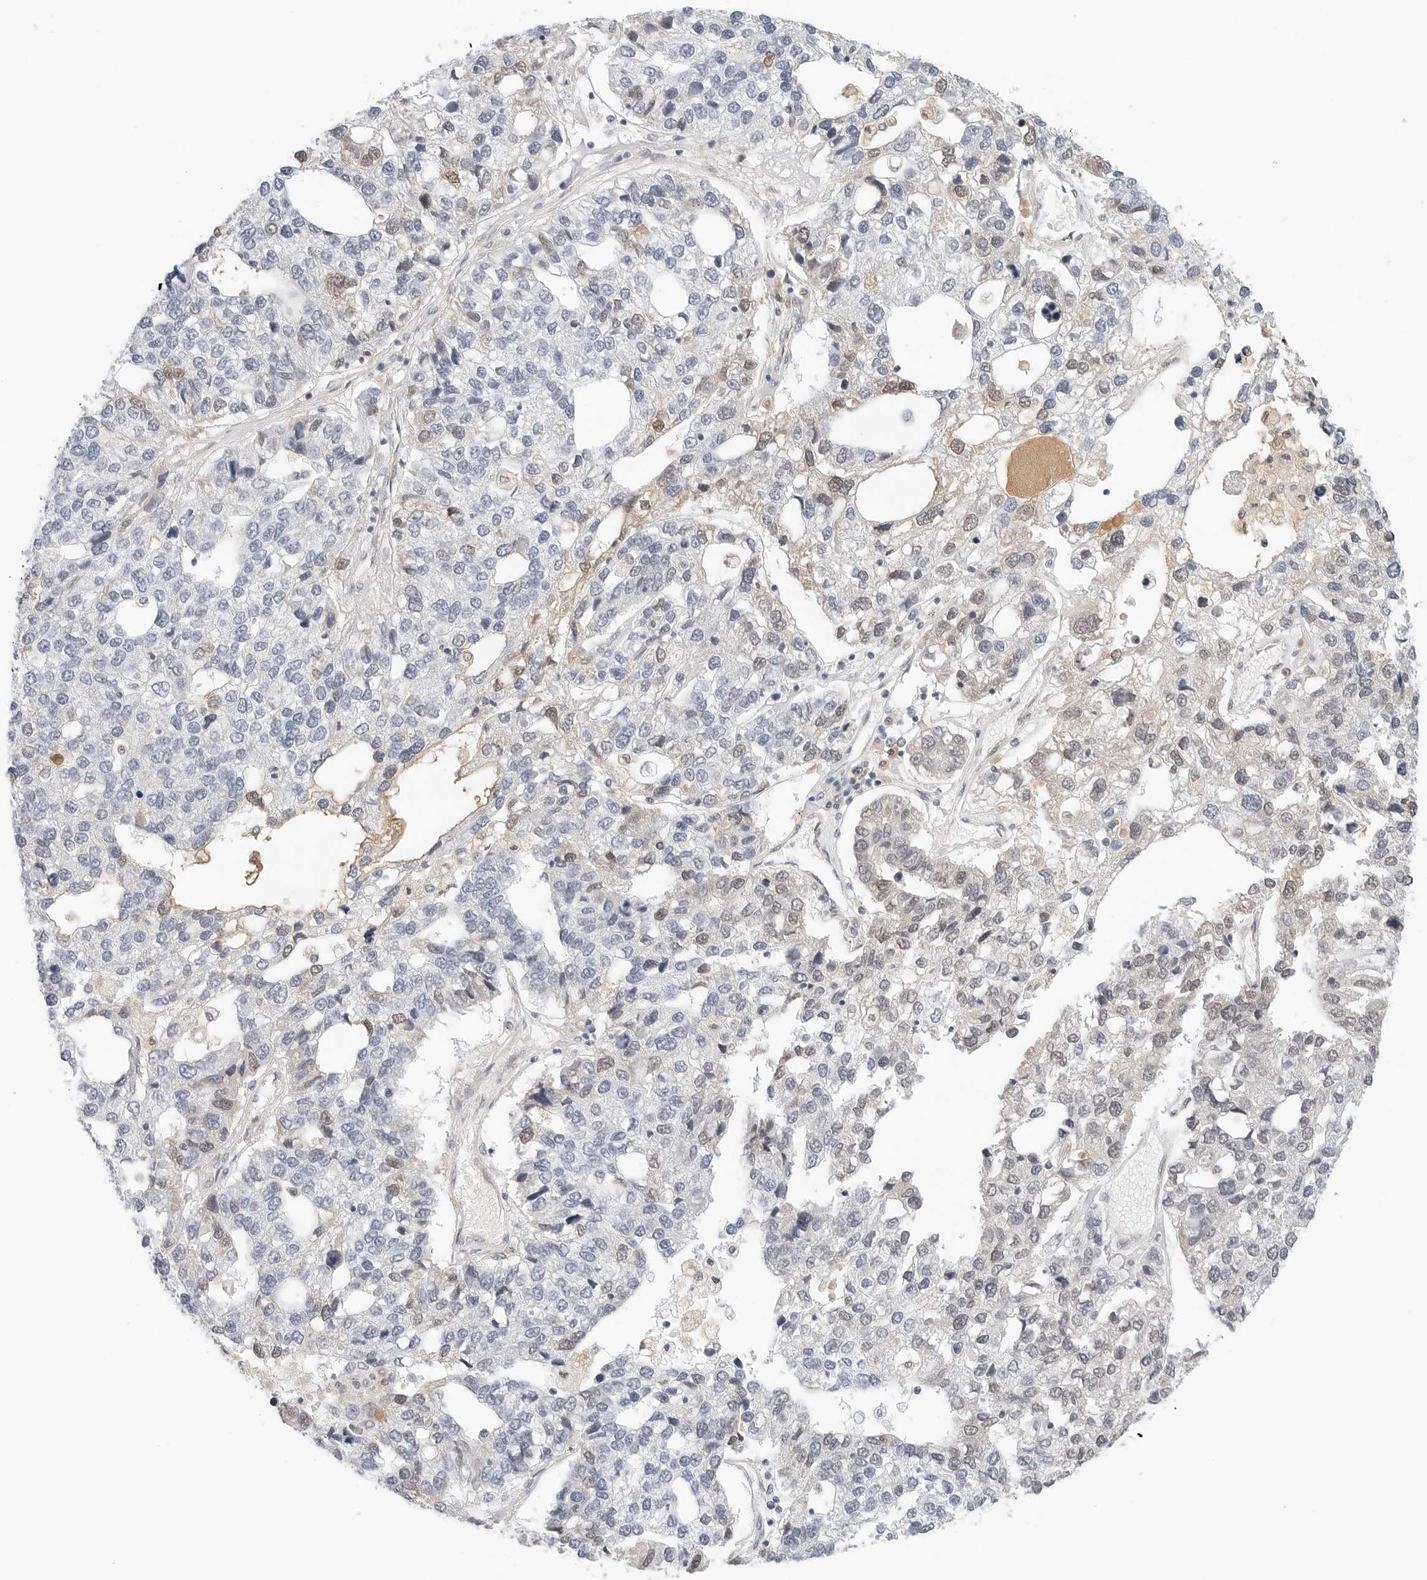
{"staining": {"intensity": "negative", "quantity": "none", "location": "none"}, "tissue": "pancreatic cancer", "cell_type": "Tumor cells", "image_type": "cancer", "snomed": [{"axis": "morphology", "description": "Adenocarcinoma, NOS"}, {"axis": "topography", "description": "Pancreas"}], "caption": "A micrograph of adenocarcinoma (pancreatic) stained for a protein displays no brown staining in tumor cells.", "gene": "PKDCC", "patient": {"sex": "female", "age": 61}}